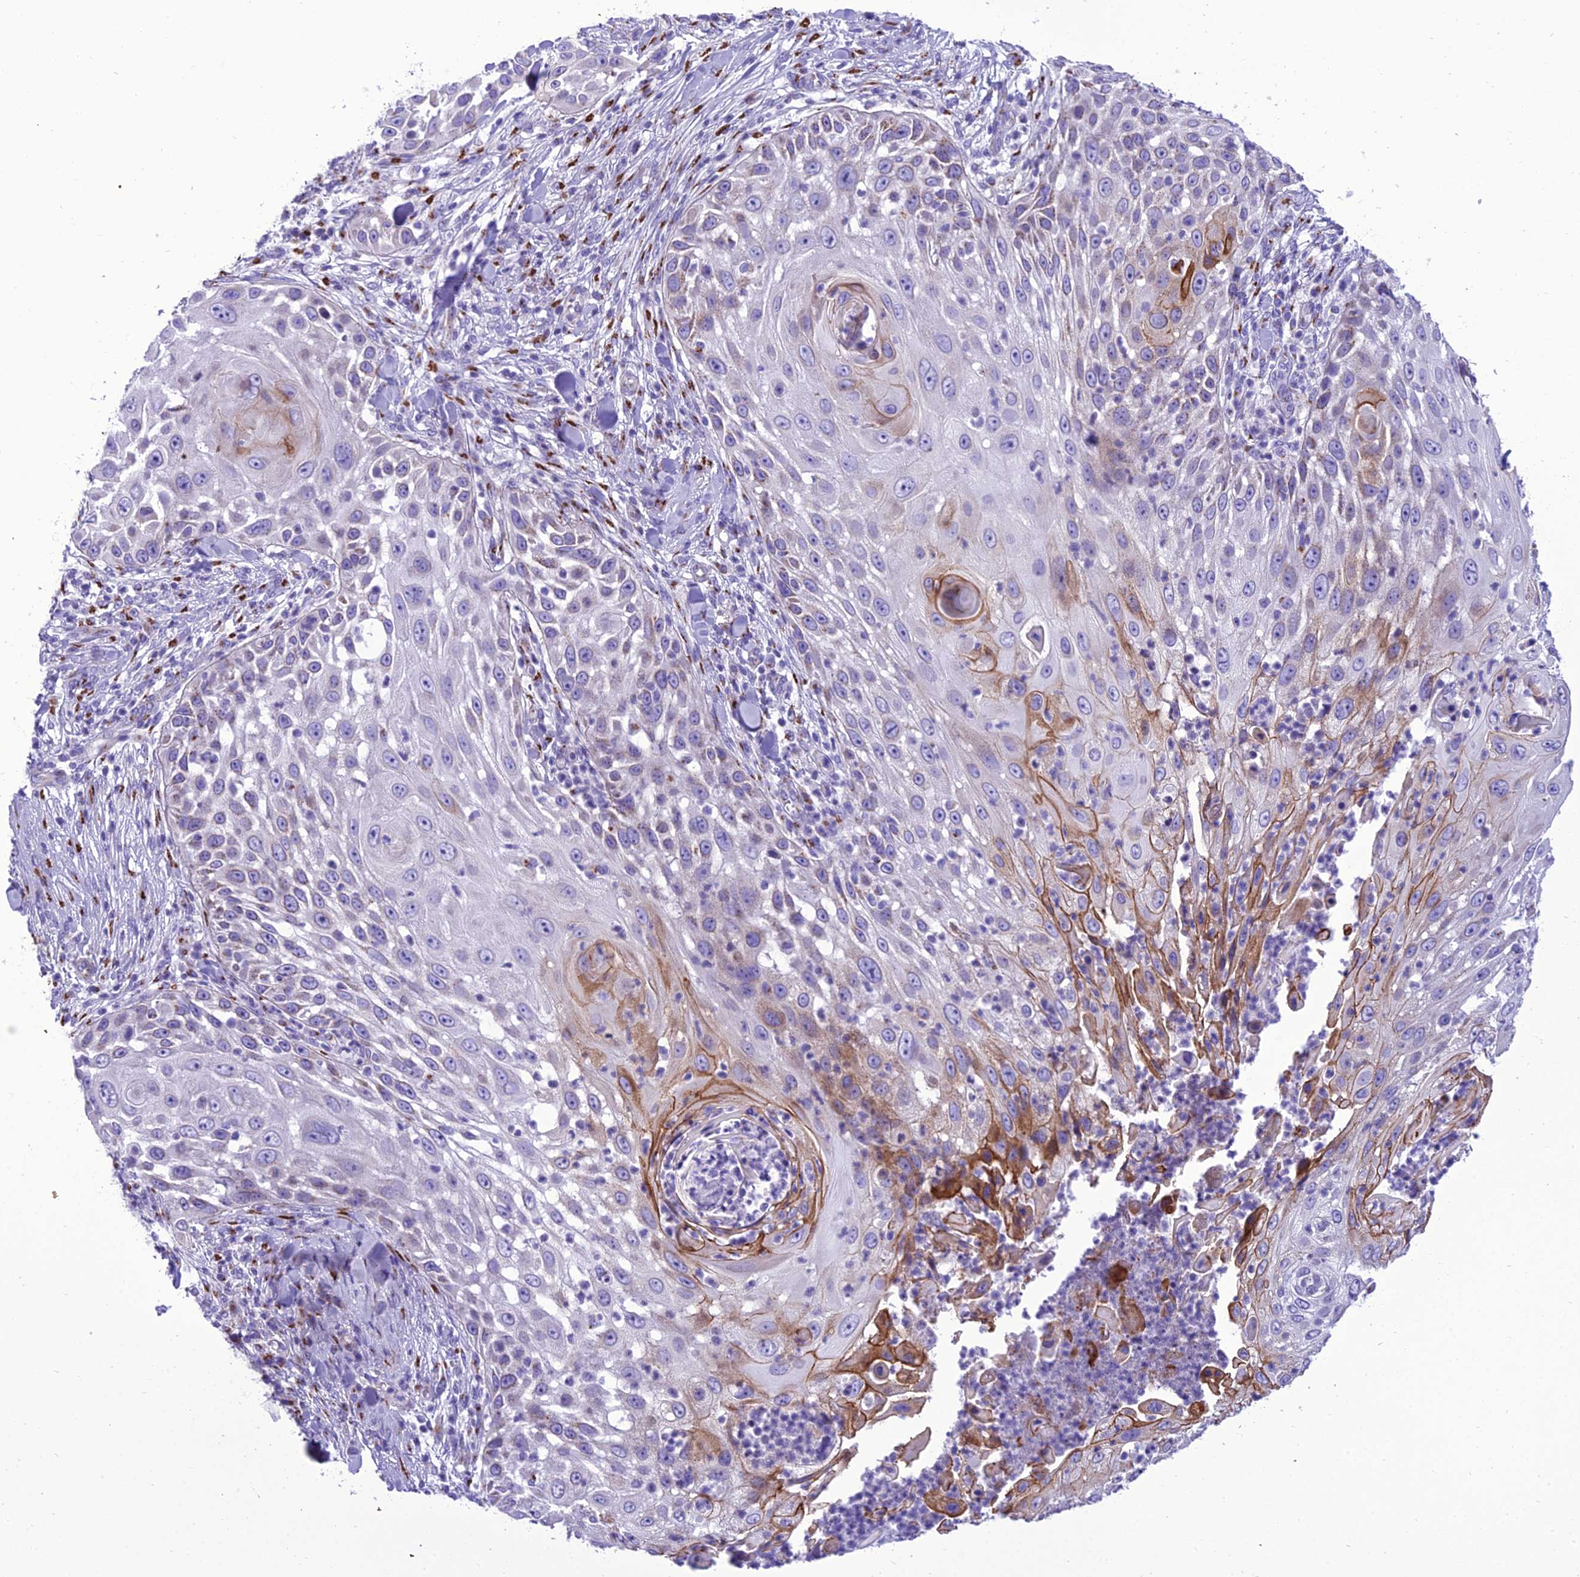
{"staining": {"intensity": "strong", "quantity": "<25%", "location": "cytoplasmic/membranous"}, "tissue": "skin cancer", "cell_type": "Tumor cells", "image_type": "cancer", "snomed": [{"axis": "morphology", "description": "Squamous cell carcinoma, NOS"}, {"axis": "topography", "description": "Skin"}], "caption": "A brown stain labels strong cytoplasmic/membranous positivity of a protein in squamous cell carcinoma (skin) tumor cells. The protein of interest is stained brown, and the nuclei are stained in blue (DAB (3,3'-diaminobenzidine) IHC with brightfield microscopy, high magnification).", "gene": "GOLM2", "patient": {"sex": "female", "age": 44}}